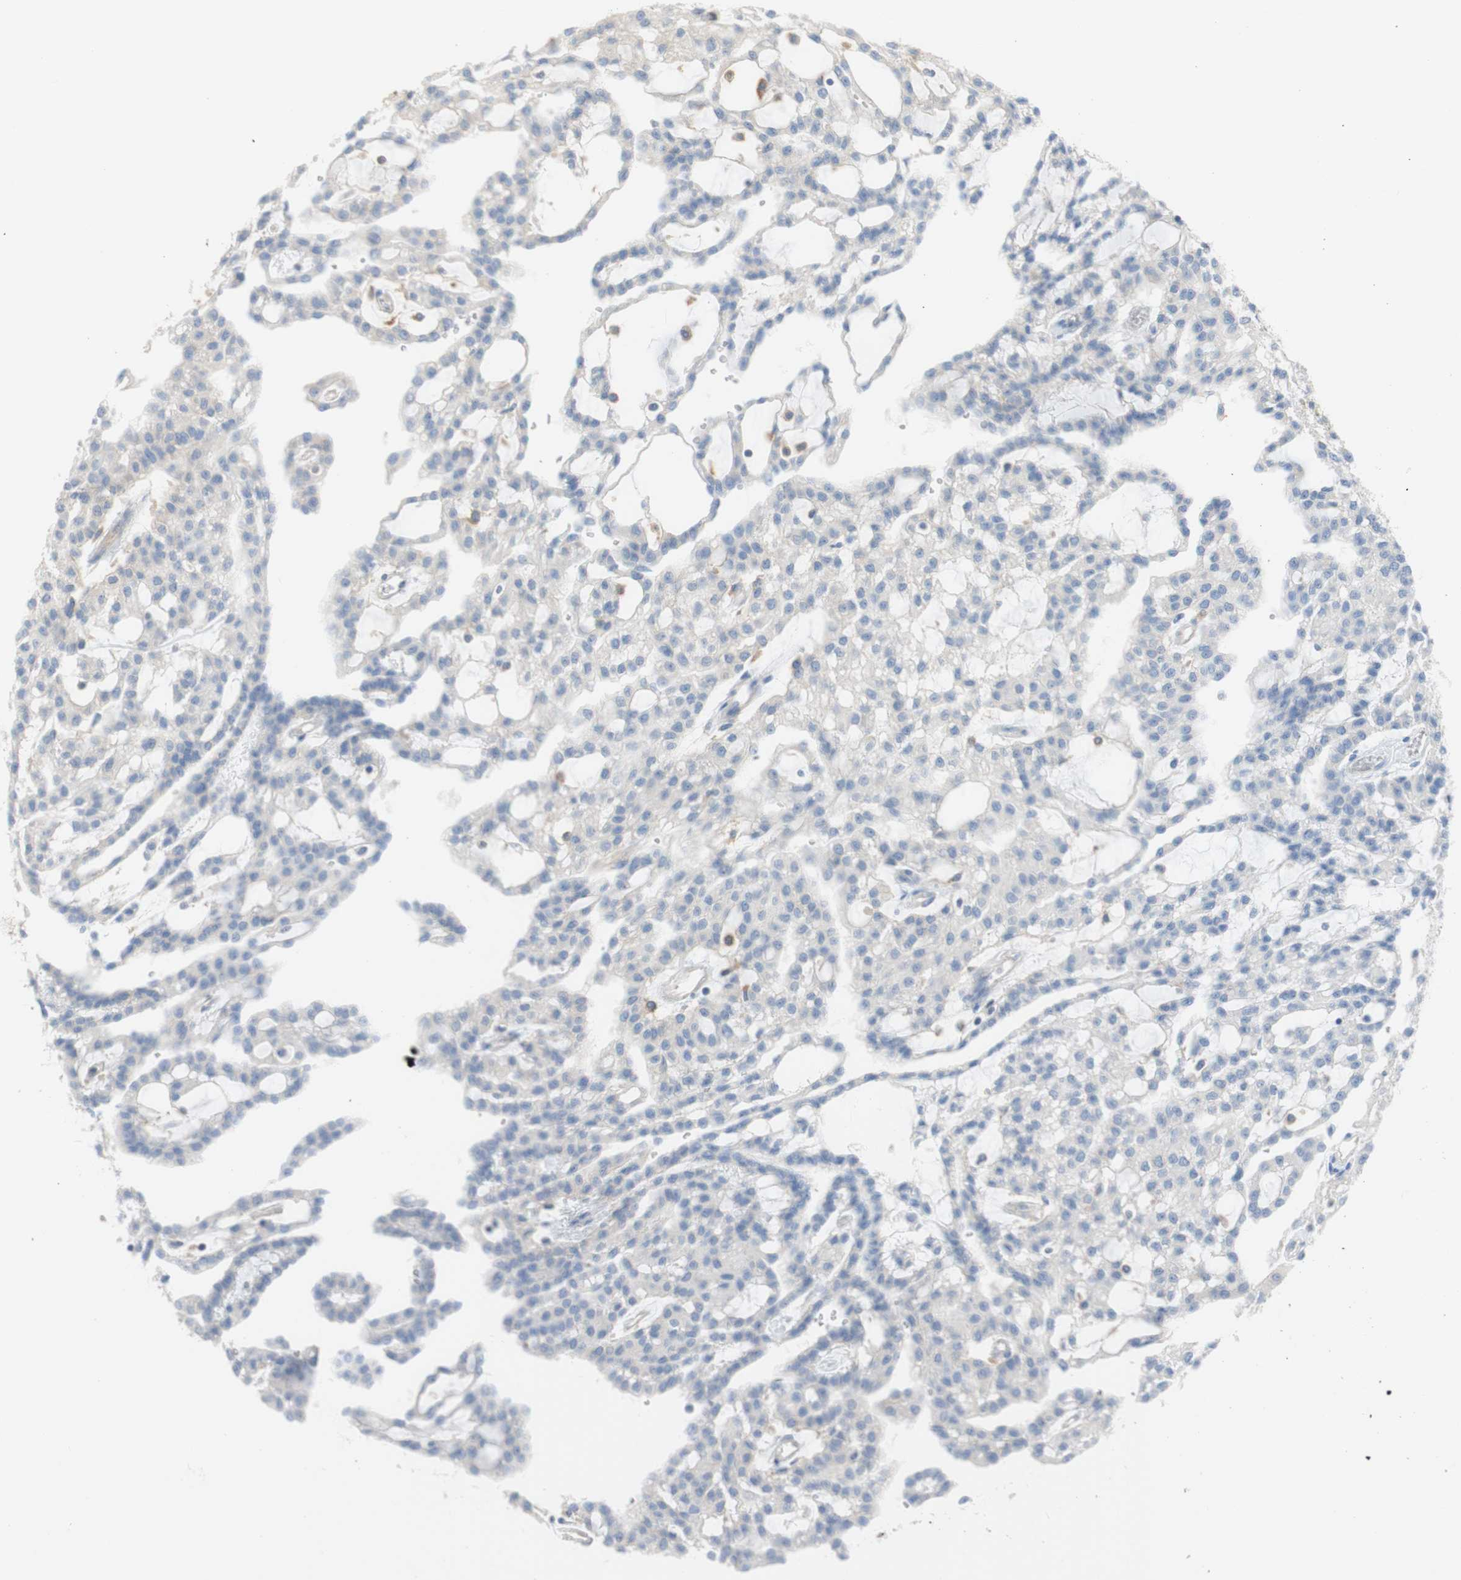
{"staining": {"intensity": "negative", "quantity": "none", "location": "none"}, "tissue": "renal cancer", "cell_type": "Tumor cells", "image_type": "cancer", "snomed": [{"axis": "morphology", "description": "Adenocarcinoma, NOS"}, {"axis": "topography", "description": "Kidney"}], "caption": "Renal adenocarcinoma was stained to show a protein in brown. There is no significant staining in tumor cells.", "gene": "ATP2B1", "patient": {"sex": "male", "age": 63}}